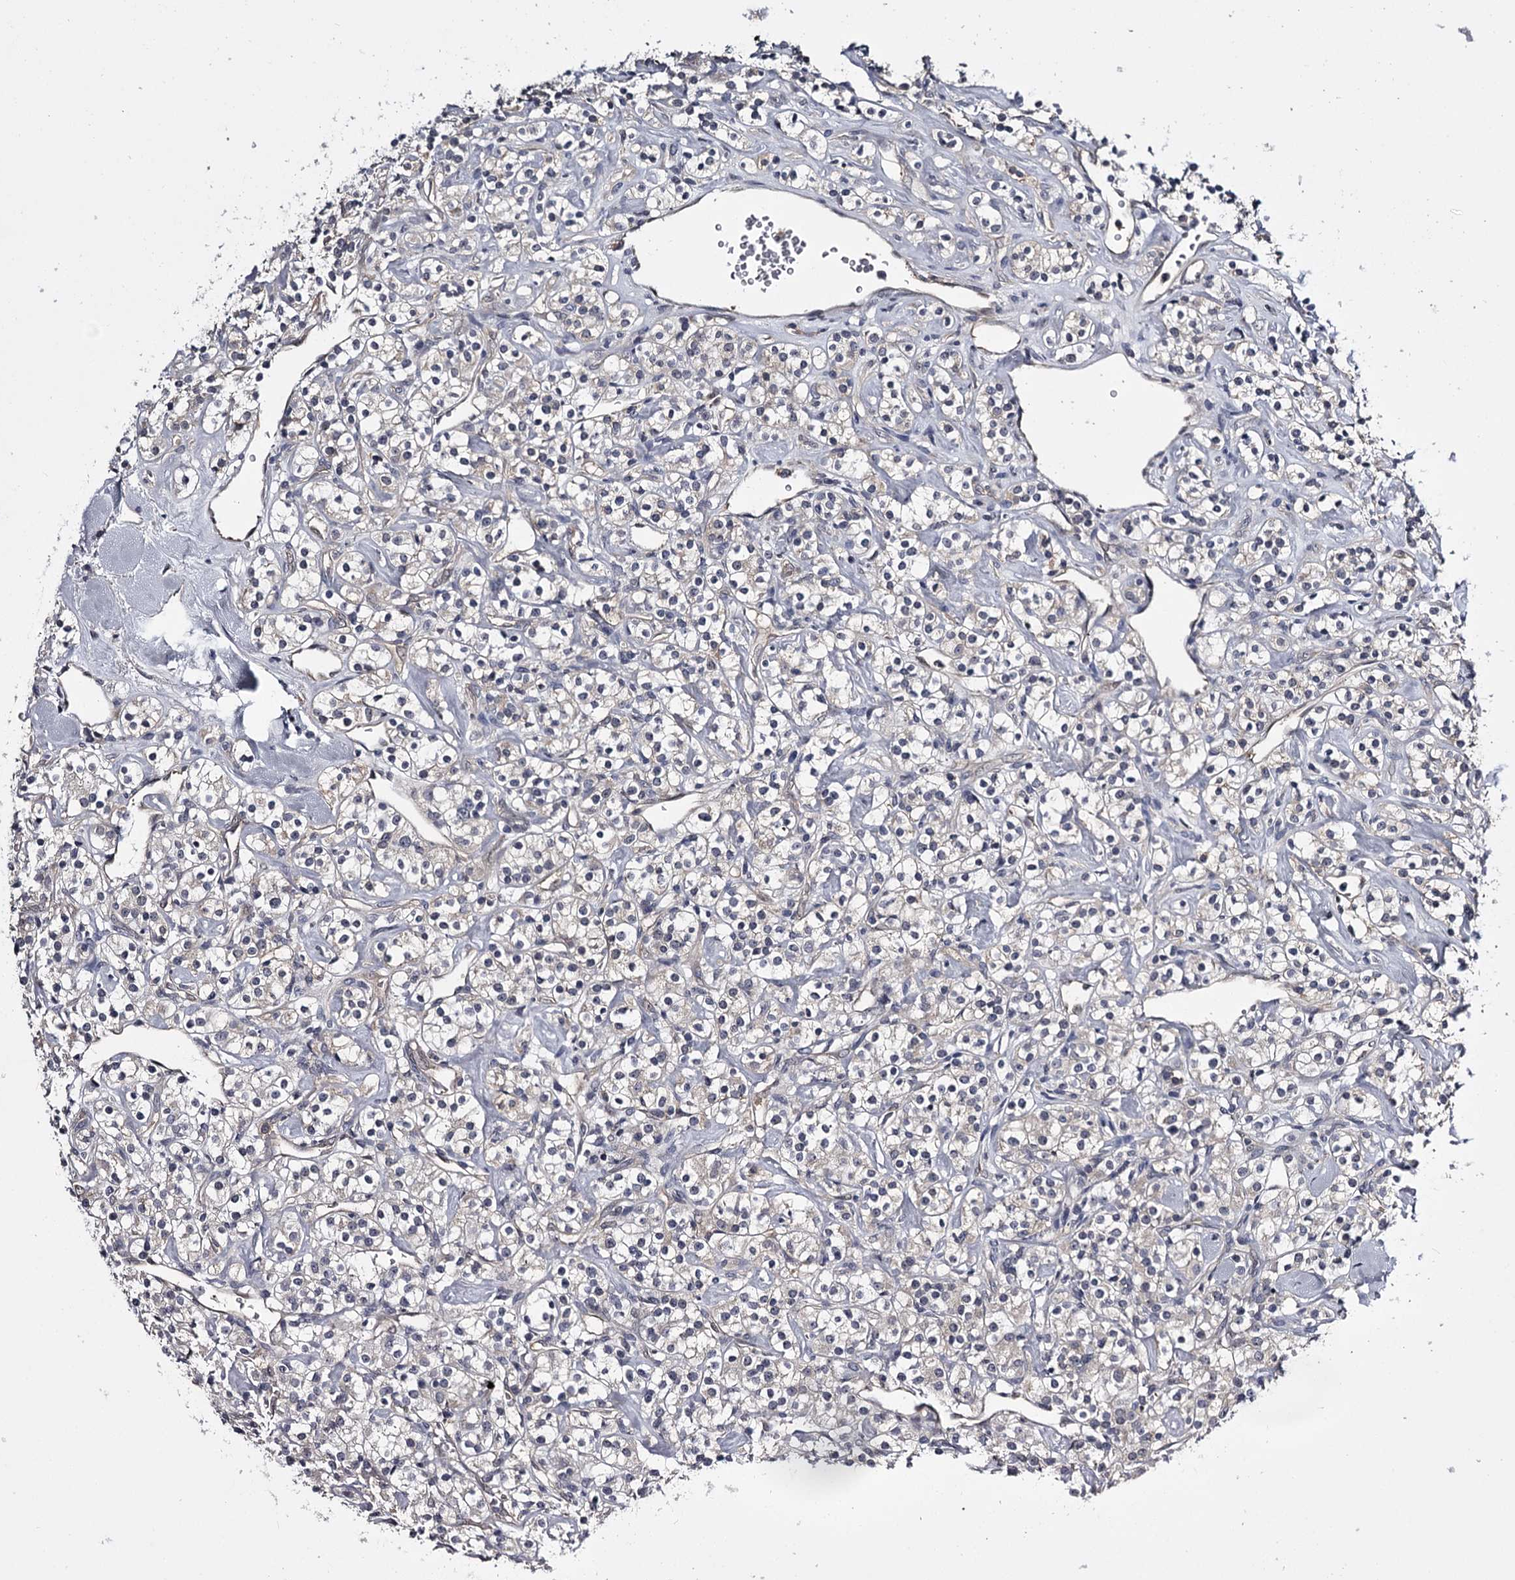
{"staining": {"intensity": "negative", "quantity": "none", "location": "none"}, "tissue": "renal cancer", "cell_type": "Tumor cells", "image_type": "cancer", "snomed": [{"axis": "morphology", "description": "Adenocarcinoma, NOS"}, {"axis": "topography", "description": "Kidney"}], "caption": "IHC histopathology image of renal cancer stained for a protein (brown), which reveals no expression in tumor cells.", "gene": "GSTO1", "patient": {"sex": "male", "age": 77}}